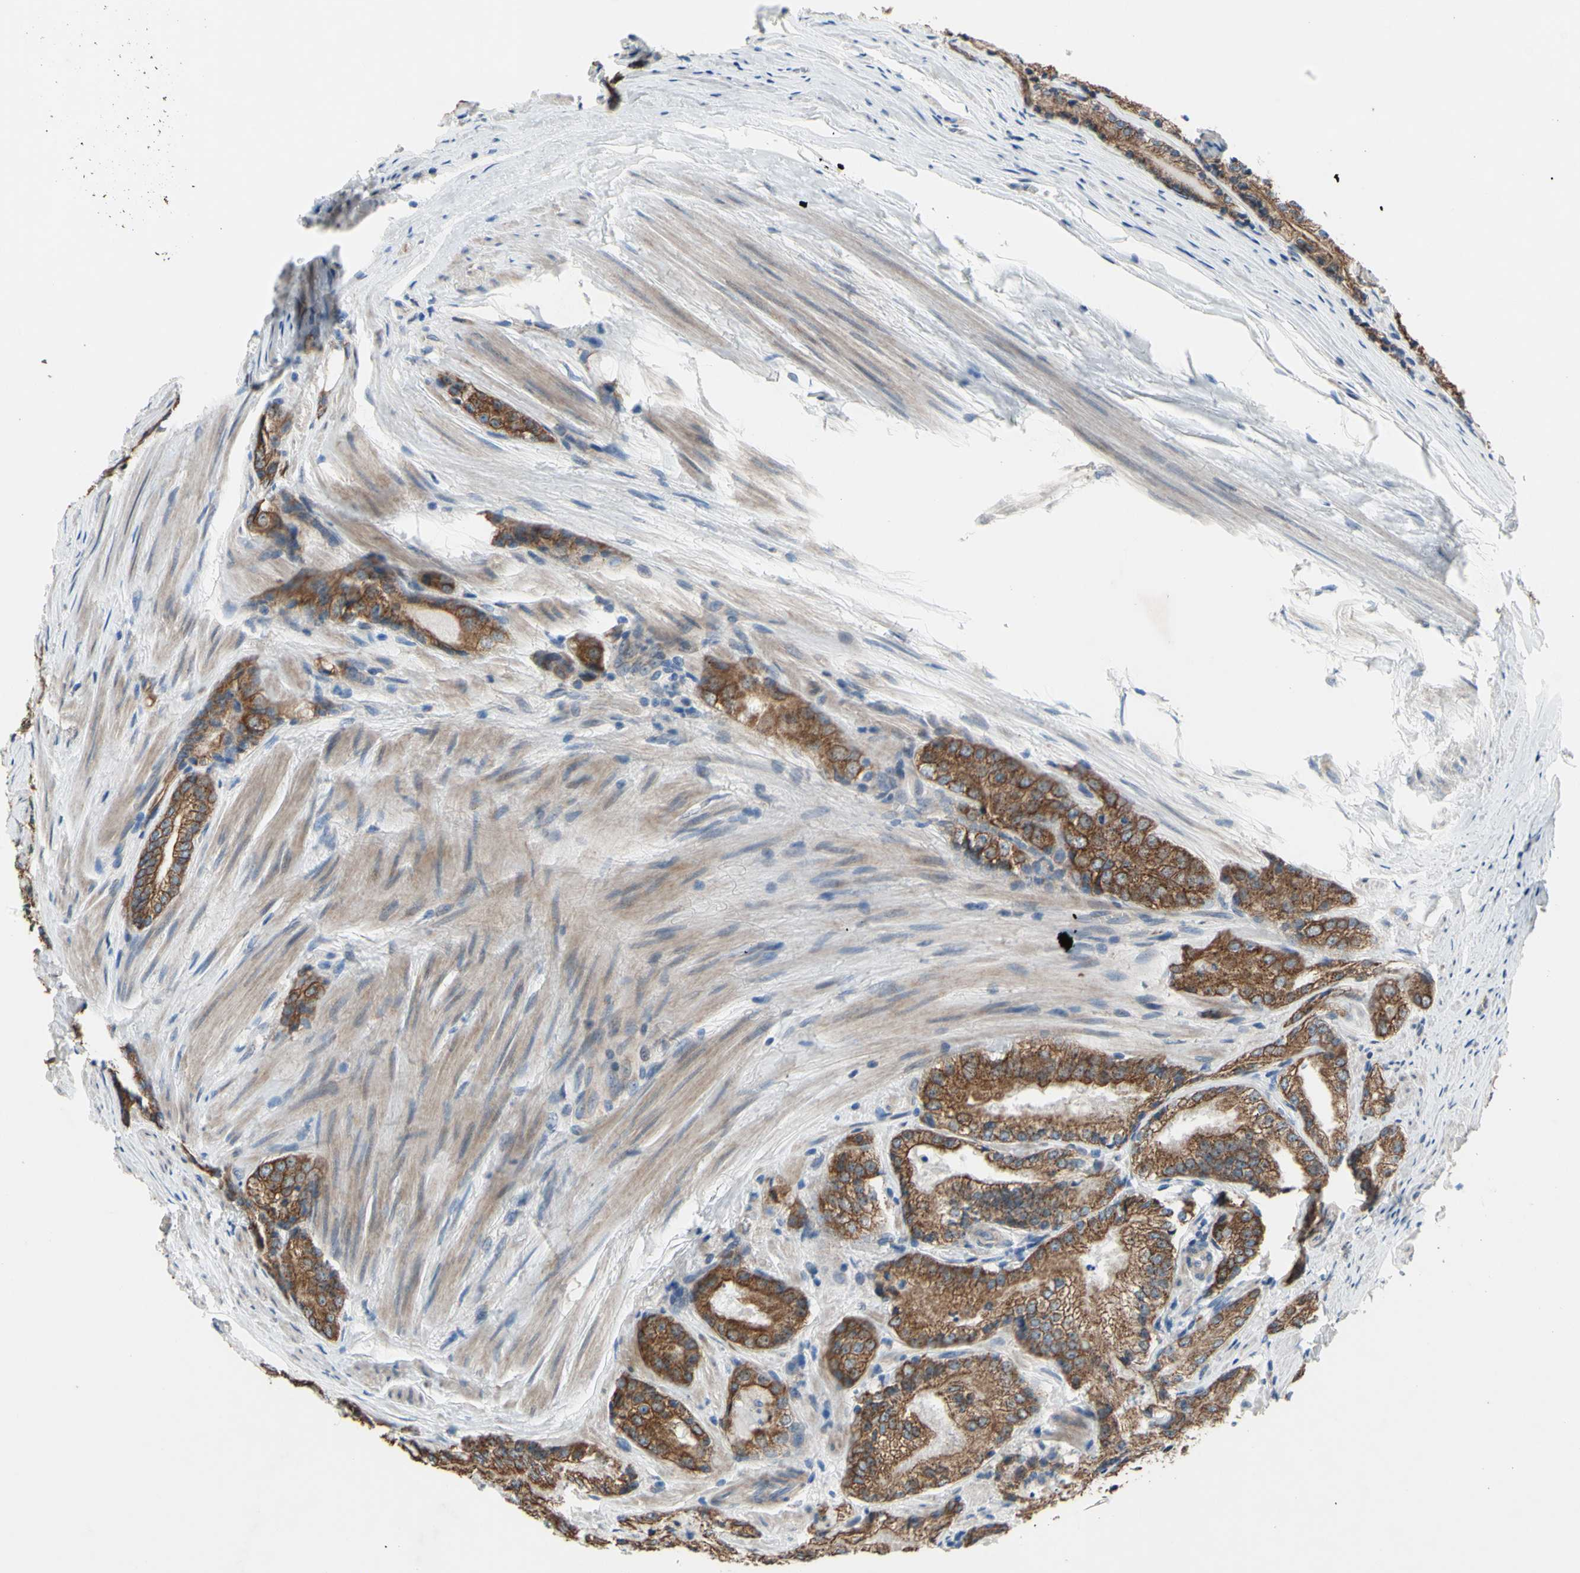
{"staining": {"intensity": "strong", "quantity": ">75%", "location": "cytoplasmic/membranous"}, "tissue": "prostate cancer", "cell_type": "Tumor cells", "image_type": "cancer", "snomed": [{"axis": "morphology", "description": "Adenocarcinoma, Low grade"}, {"axis": "topography", "description": "Prostate"}], "caption": "This photomicrograph reveals immunohistochemistry (IHC) staining of adenocarcinoma (low-grade) (prostate), with high strong cytoplasmic/membranous expression in approximately >75% of tumor cells.", "gene": "GRAMD2B", "patient": {"sex": "male", "age": 60}}